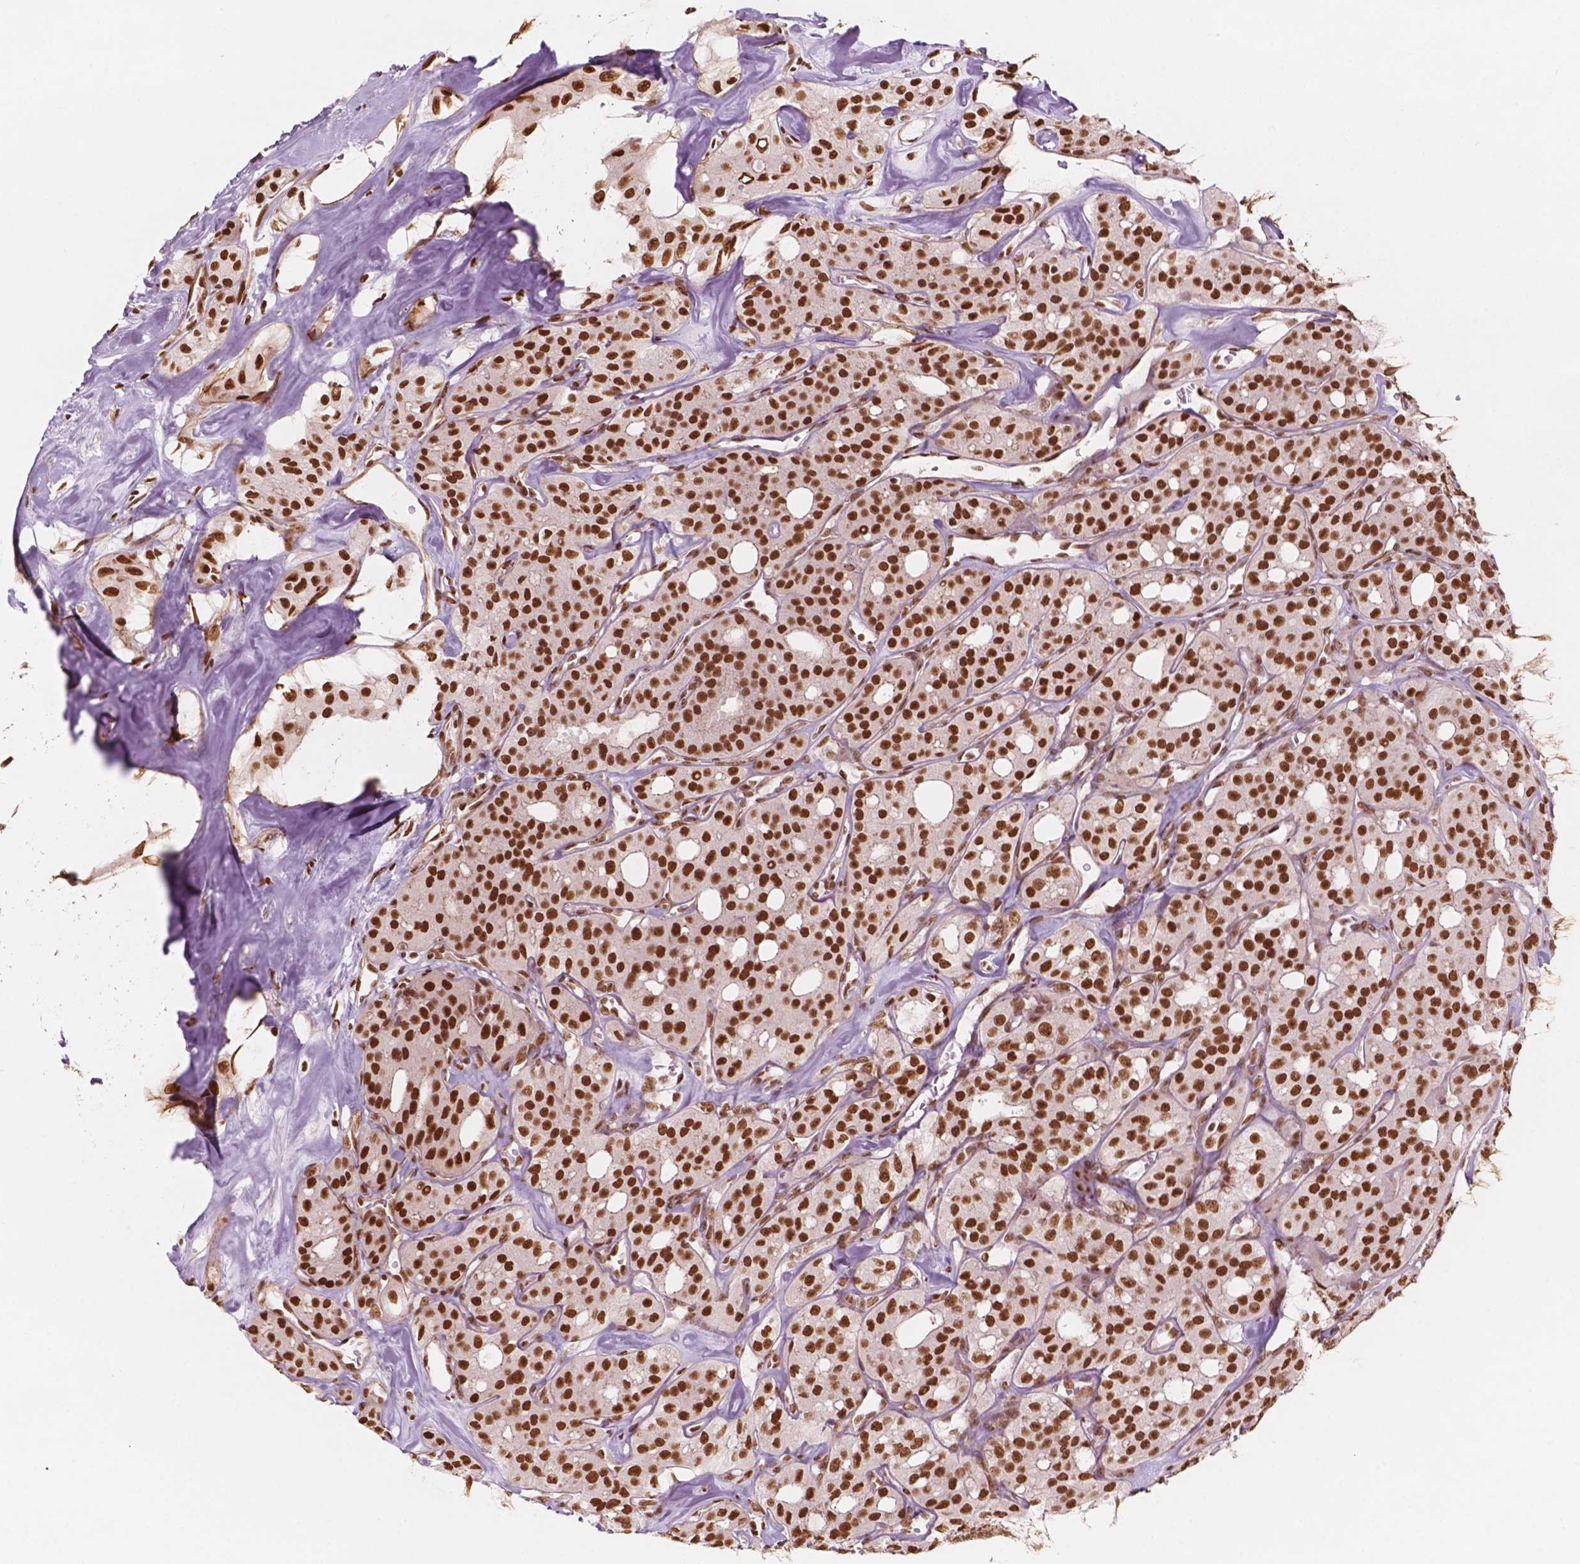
{"staining": {"intensity": "strong", "quantity": ">75%", "location": "nuclear"}, "tissue": "thyroid cancer", "cell_type": "Tumor cells", "image_type": "cancer", "snomed": [{"axis": "morphology", "description": "Follicular adenoma carcinoma, NOS"}, {"axis": "topography", "description": "Thyroid gland"}], "caption": "A high amount of strong nuclear staining is seen in about >75% of tumor cells in thyroid follicular adenoma carcinoma tissue. The protein is shown in brown color, while the nuclei are stained blue.", "gene": "GTF3C5", "patient": {"sex": "male", "age": 75}}